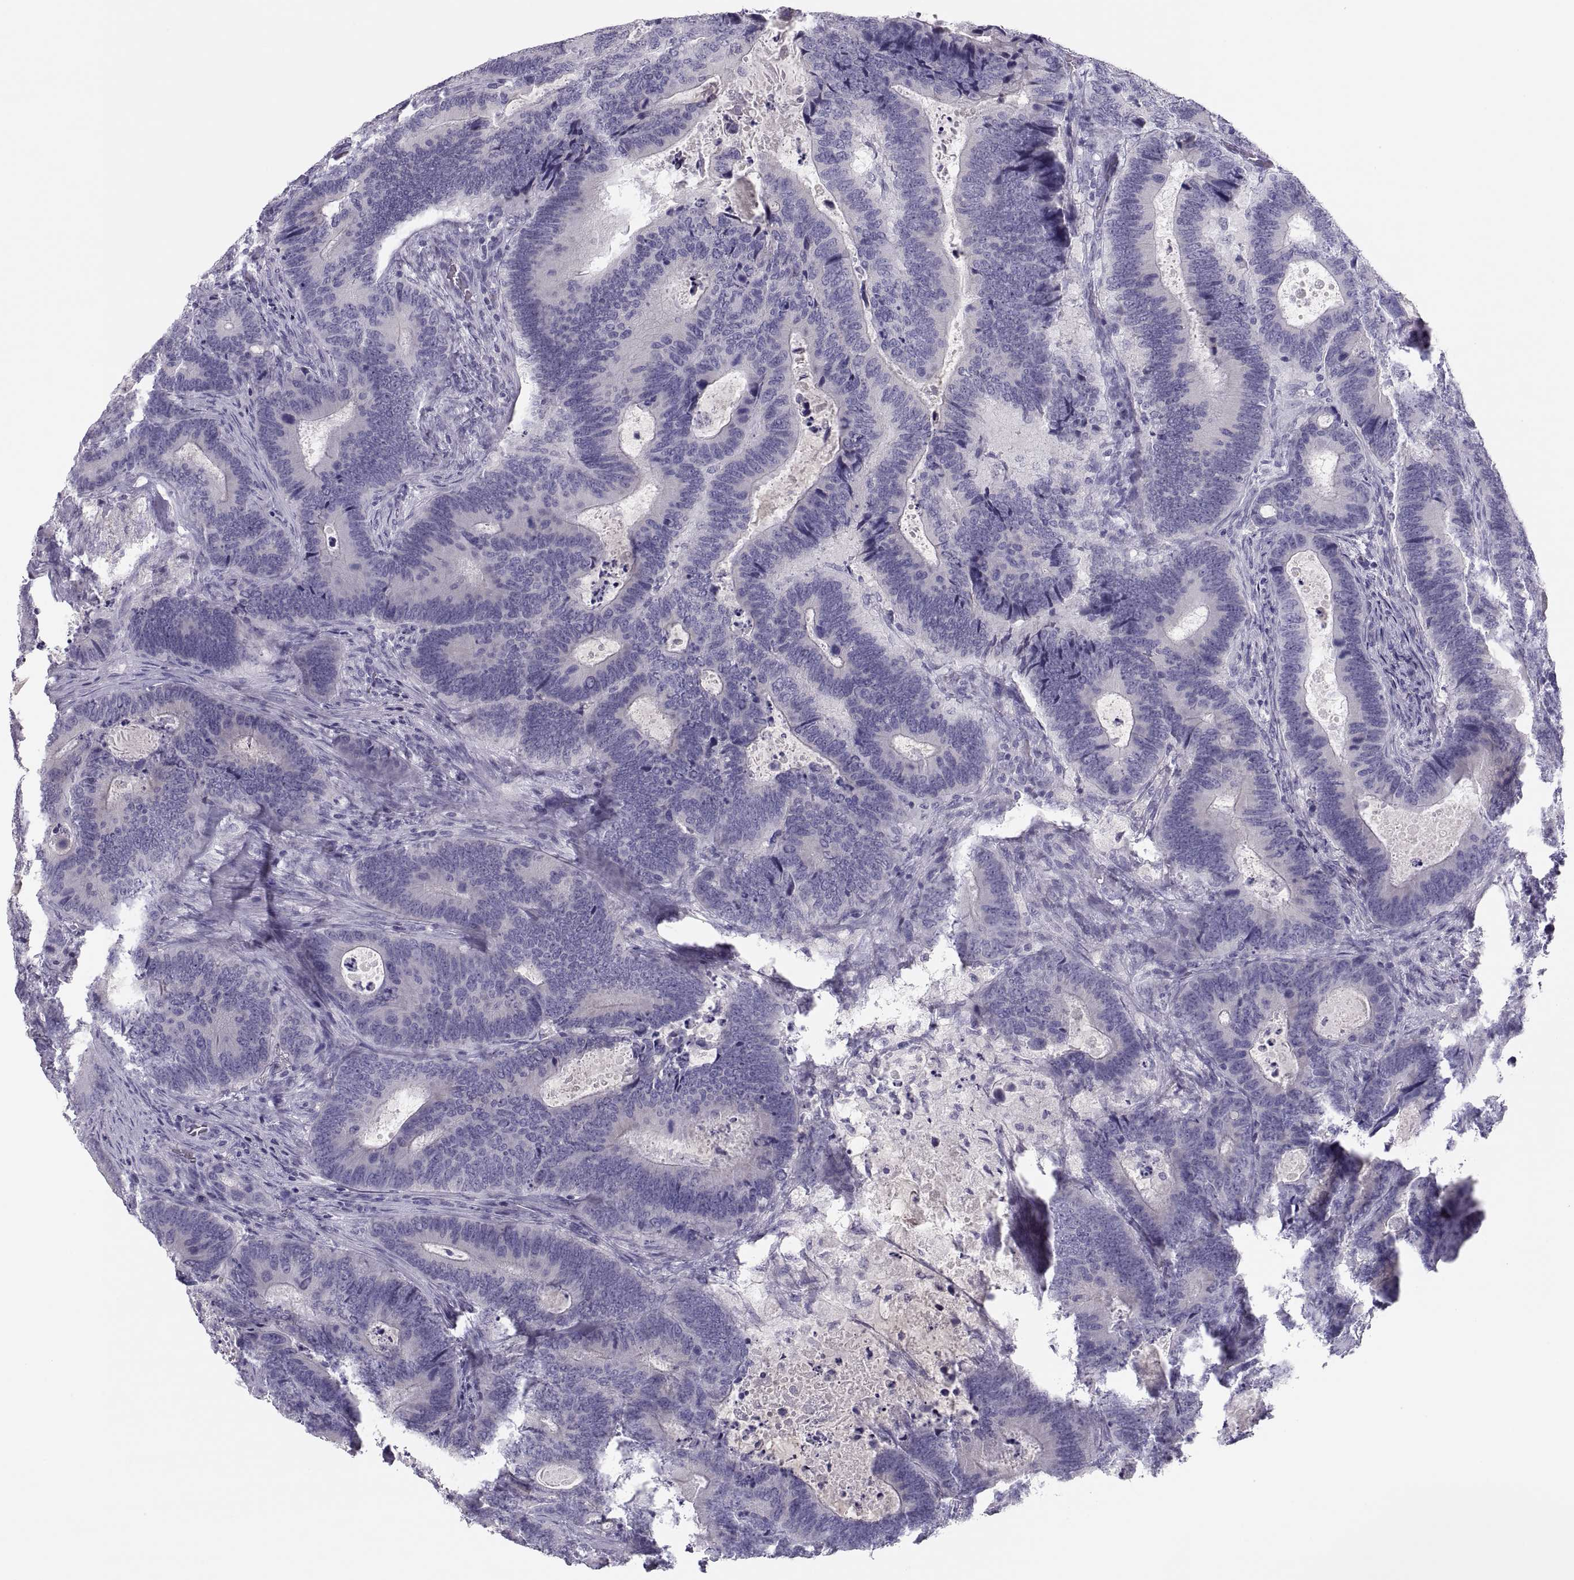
{"staining": {"intensity": "negative", "quantity": "none", "location": "none"}, "tissue": "colorectal cancer", "cell_type": "Tumor cells", "image_type": "cancer", "snomed": [{"axis": "morphology", "description": "Adenocarcinoma, NOS"}, {"axis": "topography", "description": "Colon"}], "caption": "The photomicrograph shows no significant staining in tumor cells of colorectal adenocarcinoma.", "gene": "MAGEB2", "patient": {"sex": "female", "age": 82}}